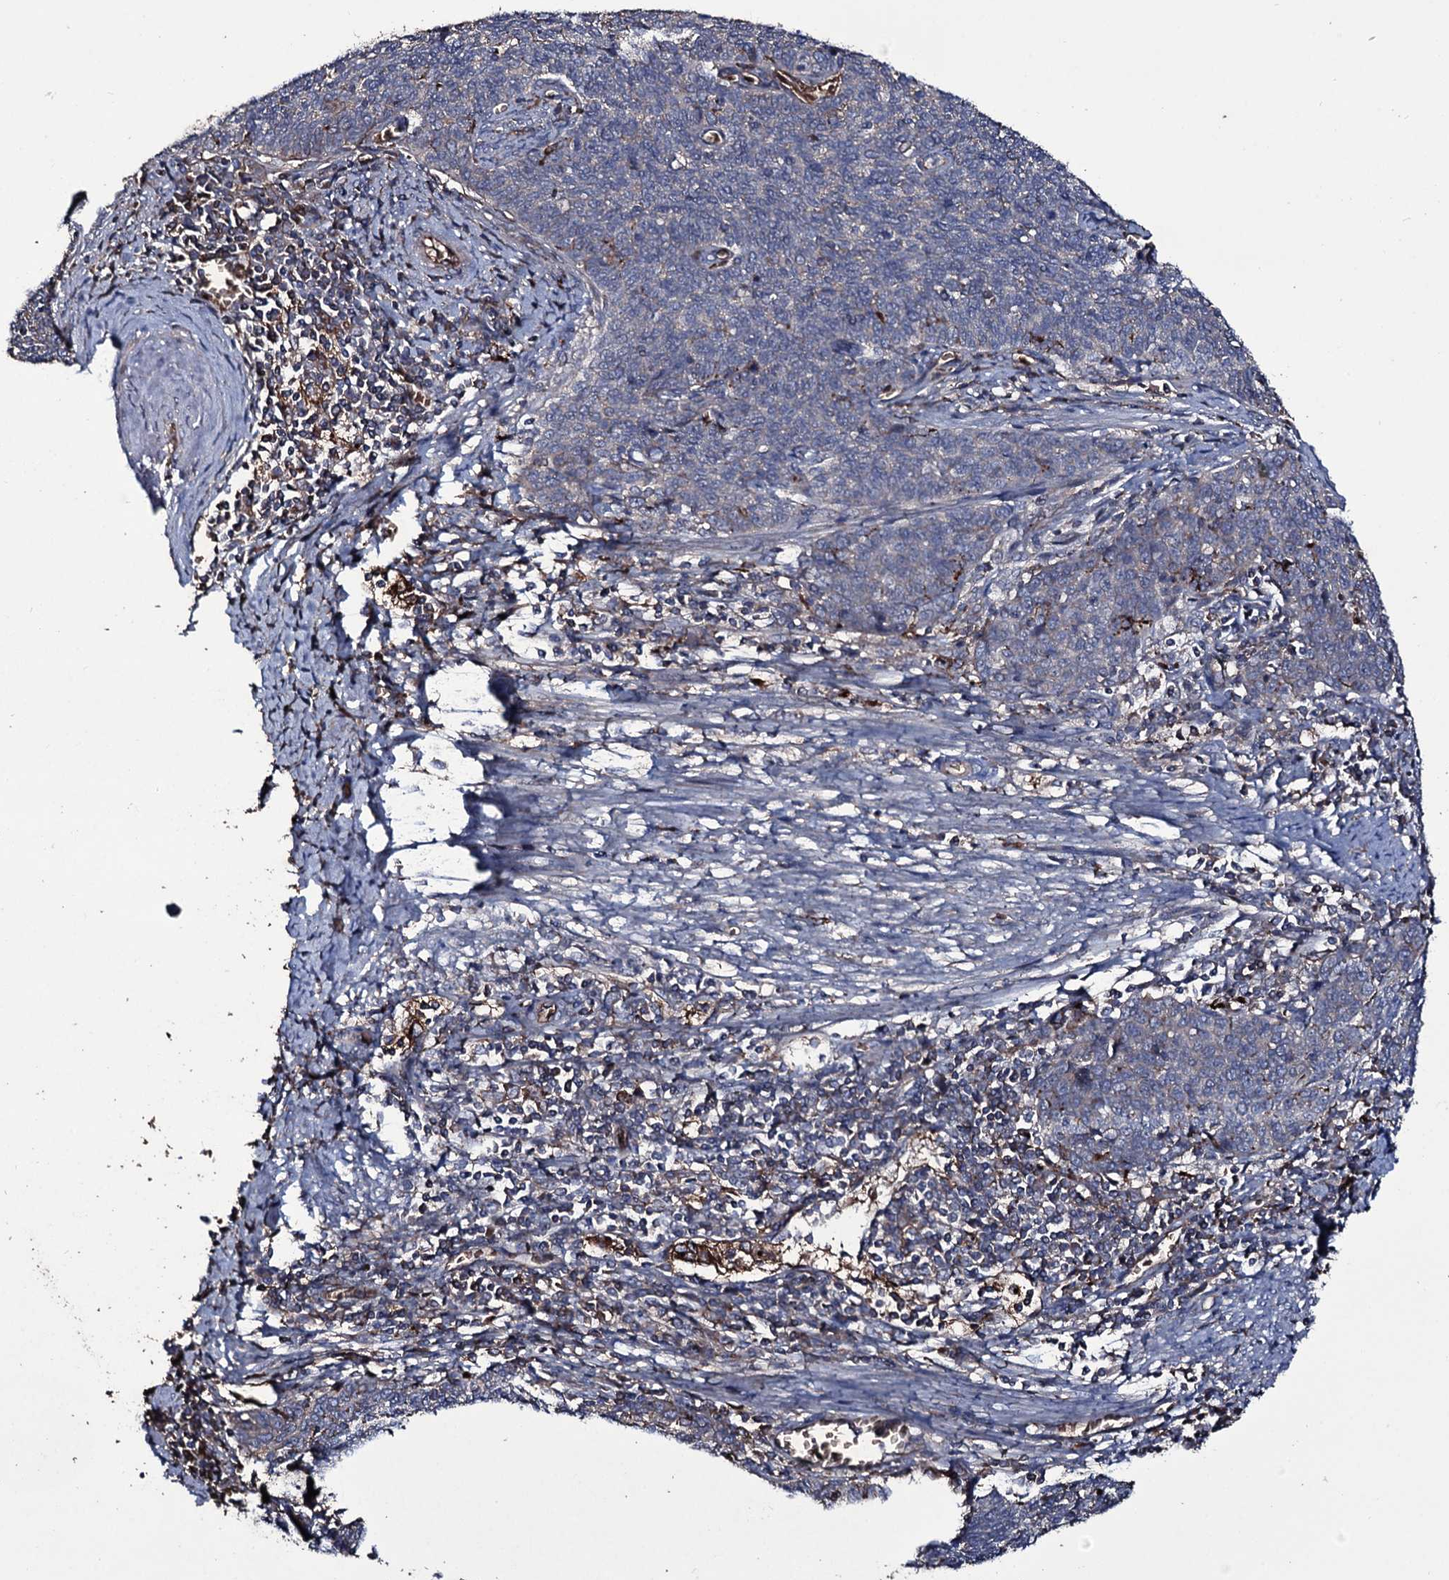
{"staining": {"intensity": "negative", "quantity": "none", "location": "none"}, "tissue": "cervical cancer", "cell_type": "Tumor cells", "image_type": "cancer", "snomed": [{"axis": "morphology", "description": "Squamous cell carcinoma, NOS"}, {"axis": "topography", "description": "Cervix"}], "caption": "A histopathology image of human cervical squamous cell carcinoma is negative for staining in tumor cells. (Stains: DAB (3,3'-diaminobenzidine) immunohistochemistry (IHC) with hematoxylin counter stain, Microscopy: brightfield microscopy at high magnification).", "gene": "ZSWIM8", "patient": {"sex": "female", "age": 39}}